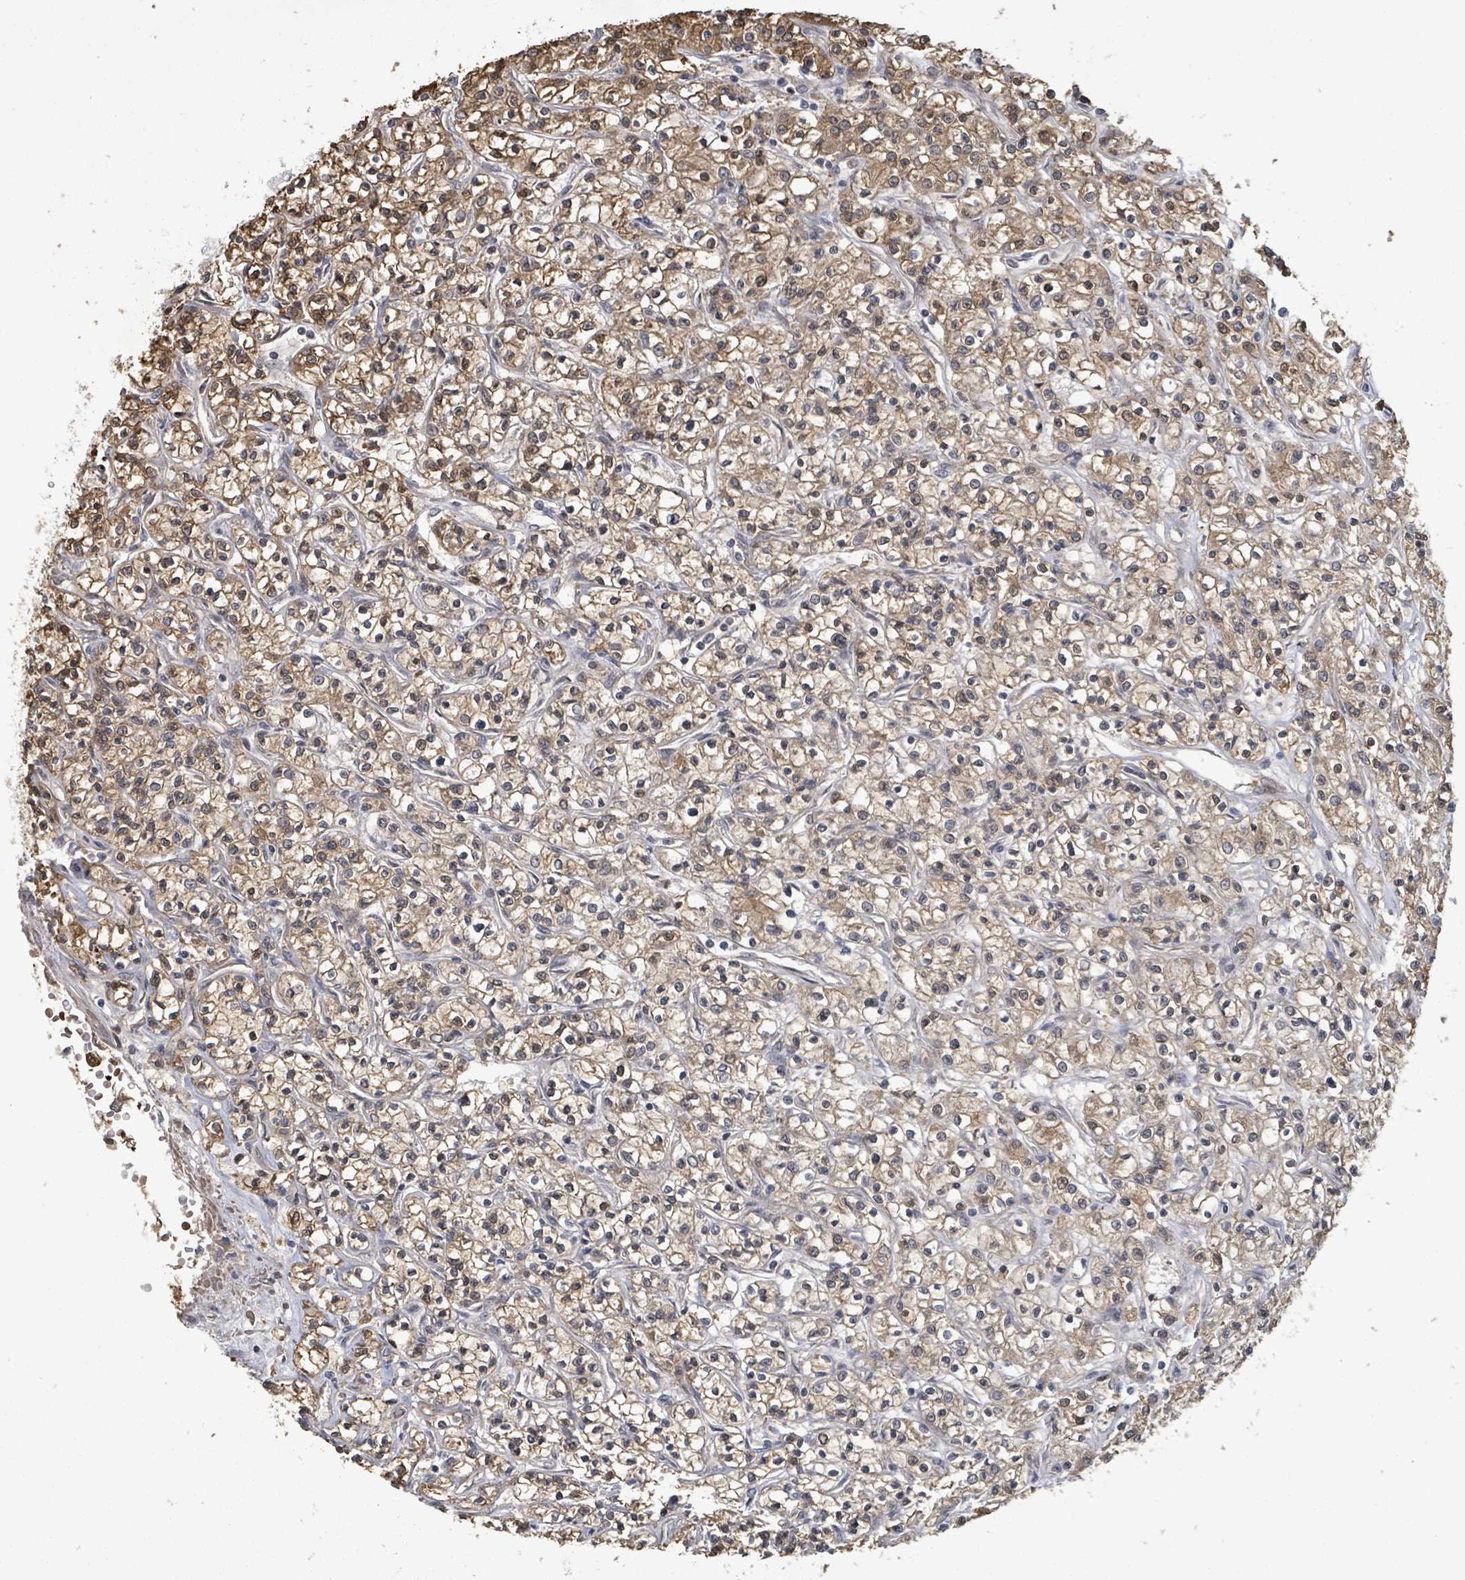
{"staining": {"intensity": "moderate", "quantity": "25%-75%", "location": "cytoplasmic/membranous,nuclear"}, "tissue": "renal cancer", "cell_type": "Tumor cells", "image_type": "cancer", "snomed": [{"axis": "morphology", "description": "Adenocarcinoma, NOS"}, {"axis": "topography", "description": "Kidney"}], "caption": "Brown immunohistochemical staining in renal cancer reveals moderate cytoplasmic/membranous and nuclear positivity in about 25%-75% of tumor cells.", "gene": "MAP3K6", "patient": {"sex": "female", "age": 59}}